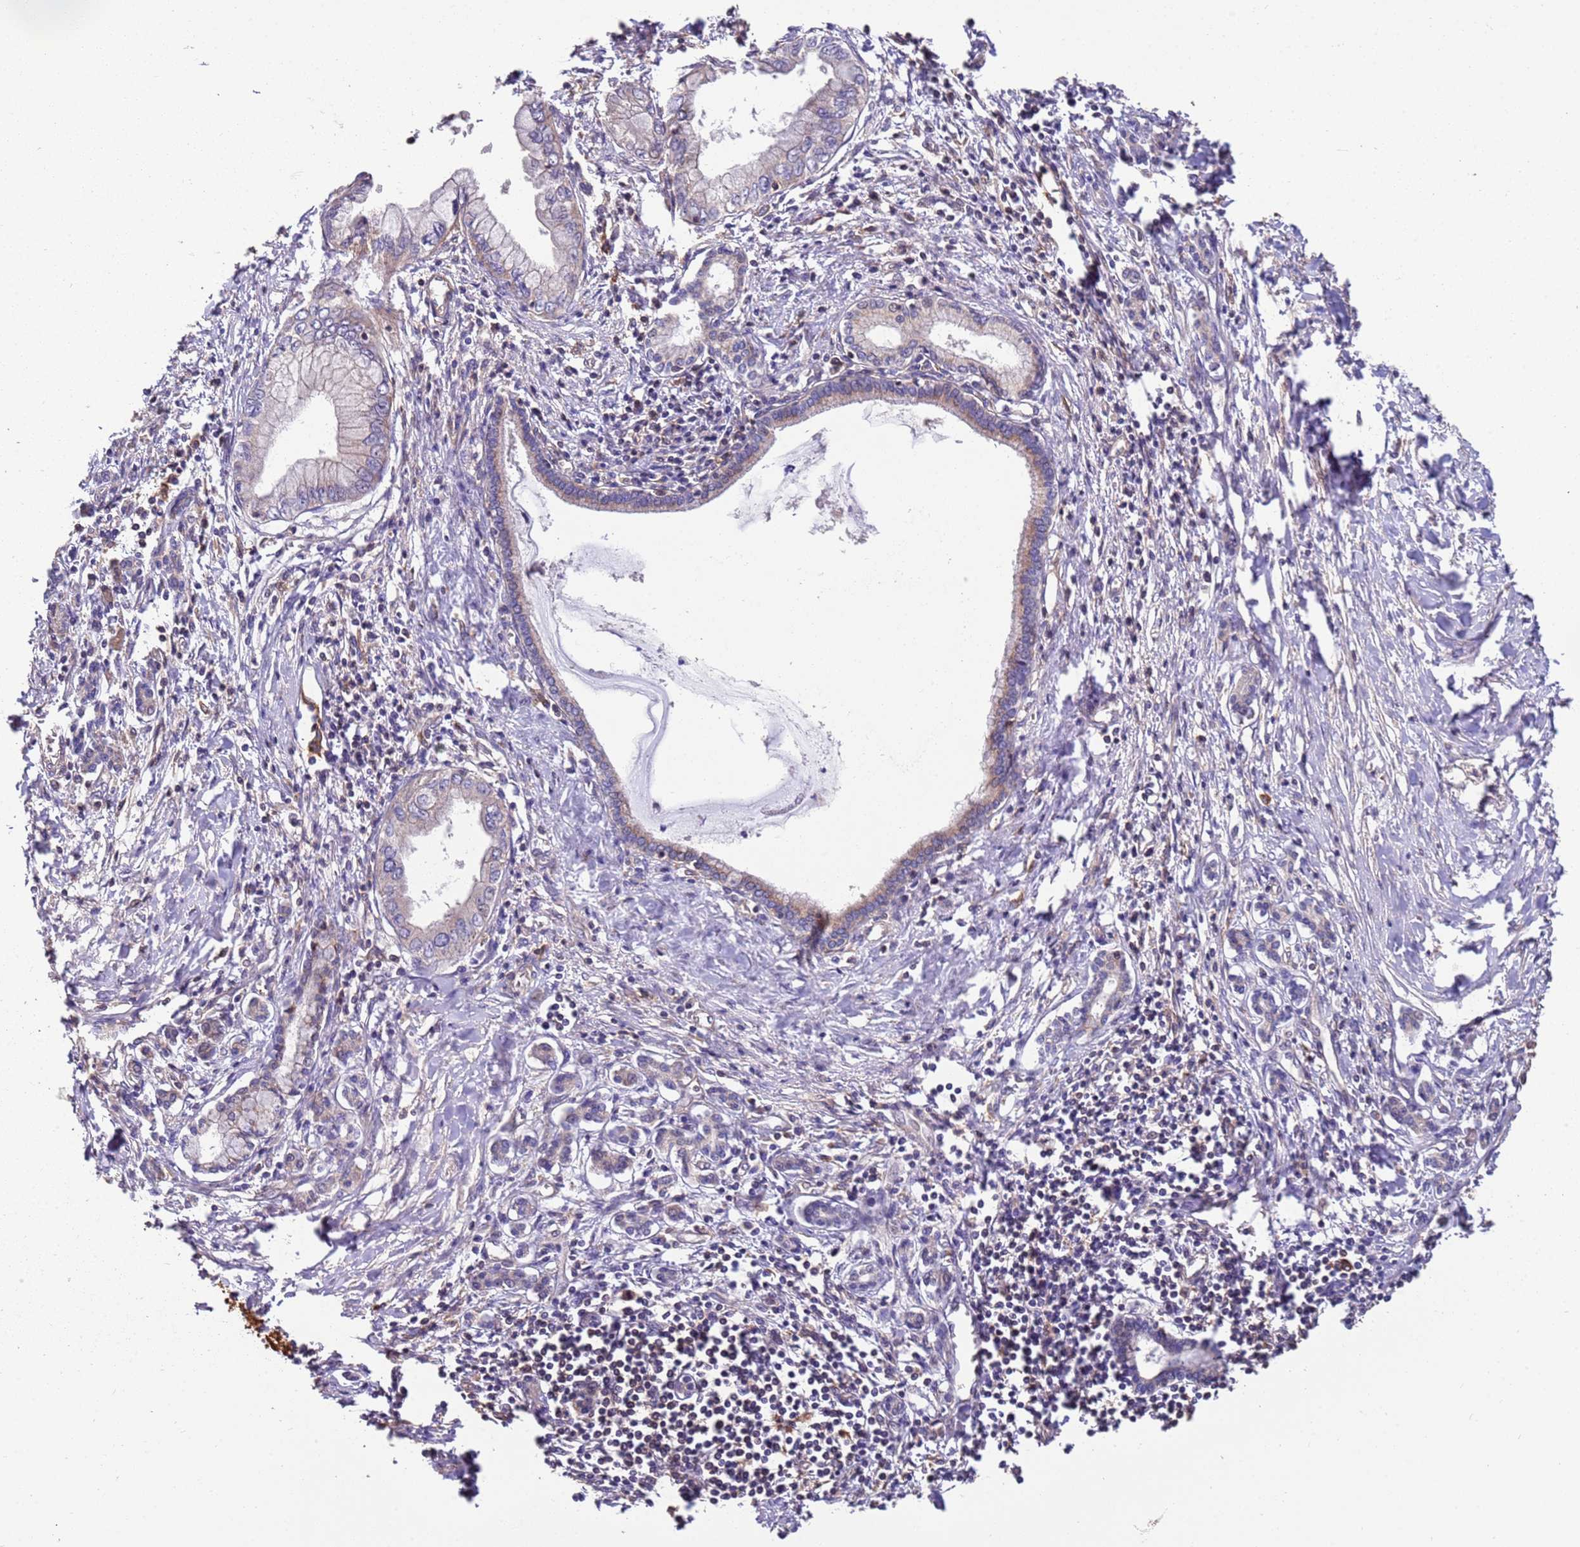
{"staining": {"intensity": "negative", "quantity": "none", "location": "none"}, "tissue": "pancreatic cancer", "cell_type": "Tumor cells", "image_type": "cancer", "snomed": [{"axis": "morphology", "description": "Adenocarcinoma, NOS"}, {"axis": "topography", "description": "Pancreas"}], "caption": "A micrograph of pancreatic cancer stained for a protein exhibits no brown staining in tumor cells.", "gene": "ACVR2A", "patient": {"sex": "male", "age": 48}}